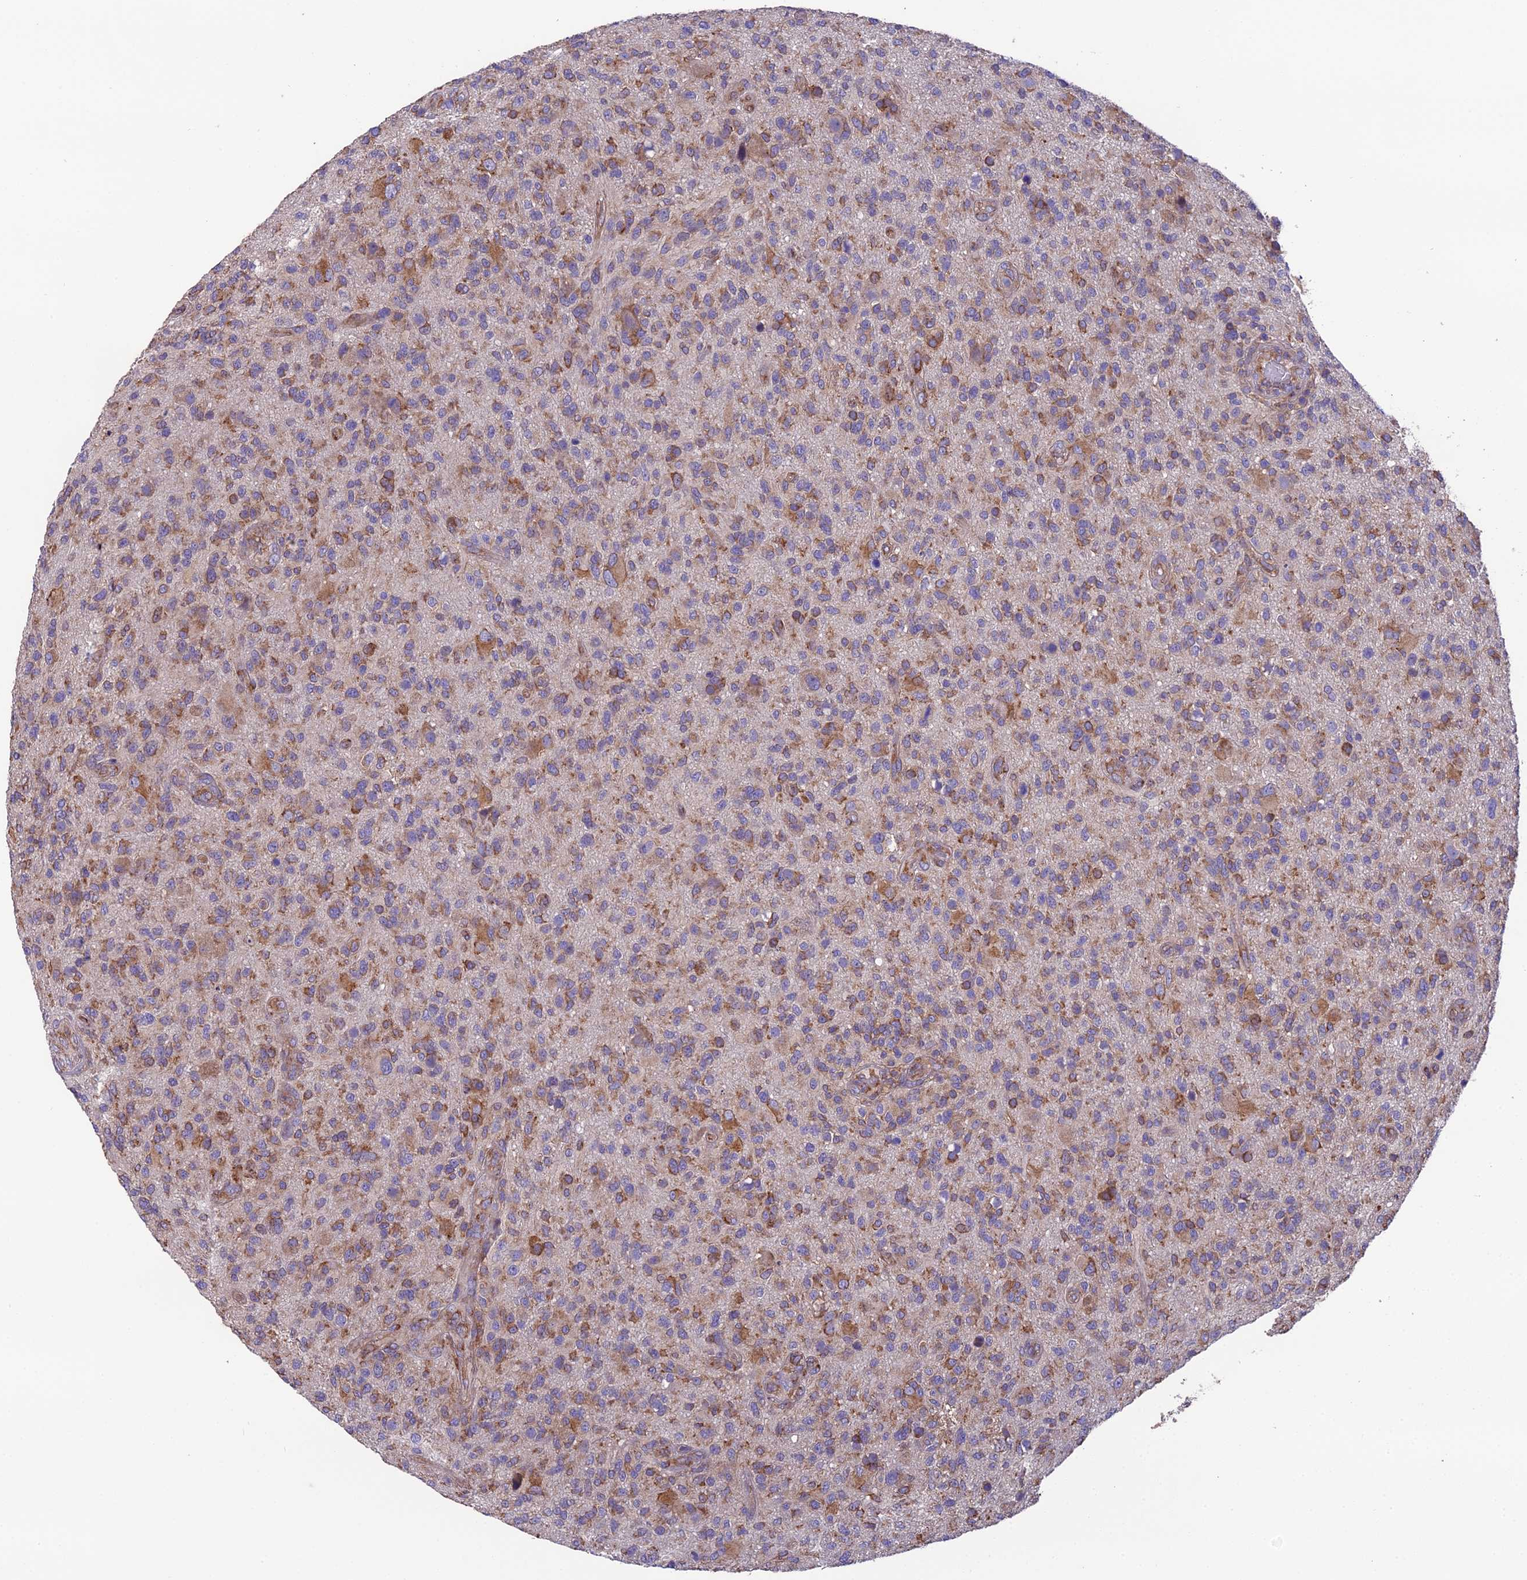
{"staining": {"intensity": "moderate", "quantity": ">75%", "location": "cytoplasmic/membranous"}, "tissue": "glioma", "cell_type": "Tumor cells", "image_type": "cancer", "snomed": [{"axis": "morphology", "description": "Glioma, malignant, High grade"}, {"axis": "topography", "description": "Brain"}], "caption": "A photomicrograph showing moderate cytoplasmic/membranous staining in about >75% of tumor cells in malignant high-grade glioma, as visualized by brown immunohistochemical staining.", "gene": "BLOC1S4", "patient": {"sex": "male", "age": 47}}